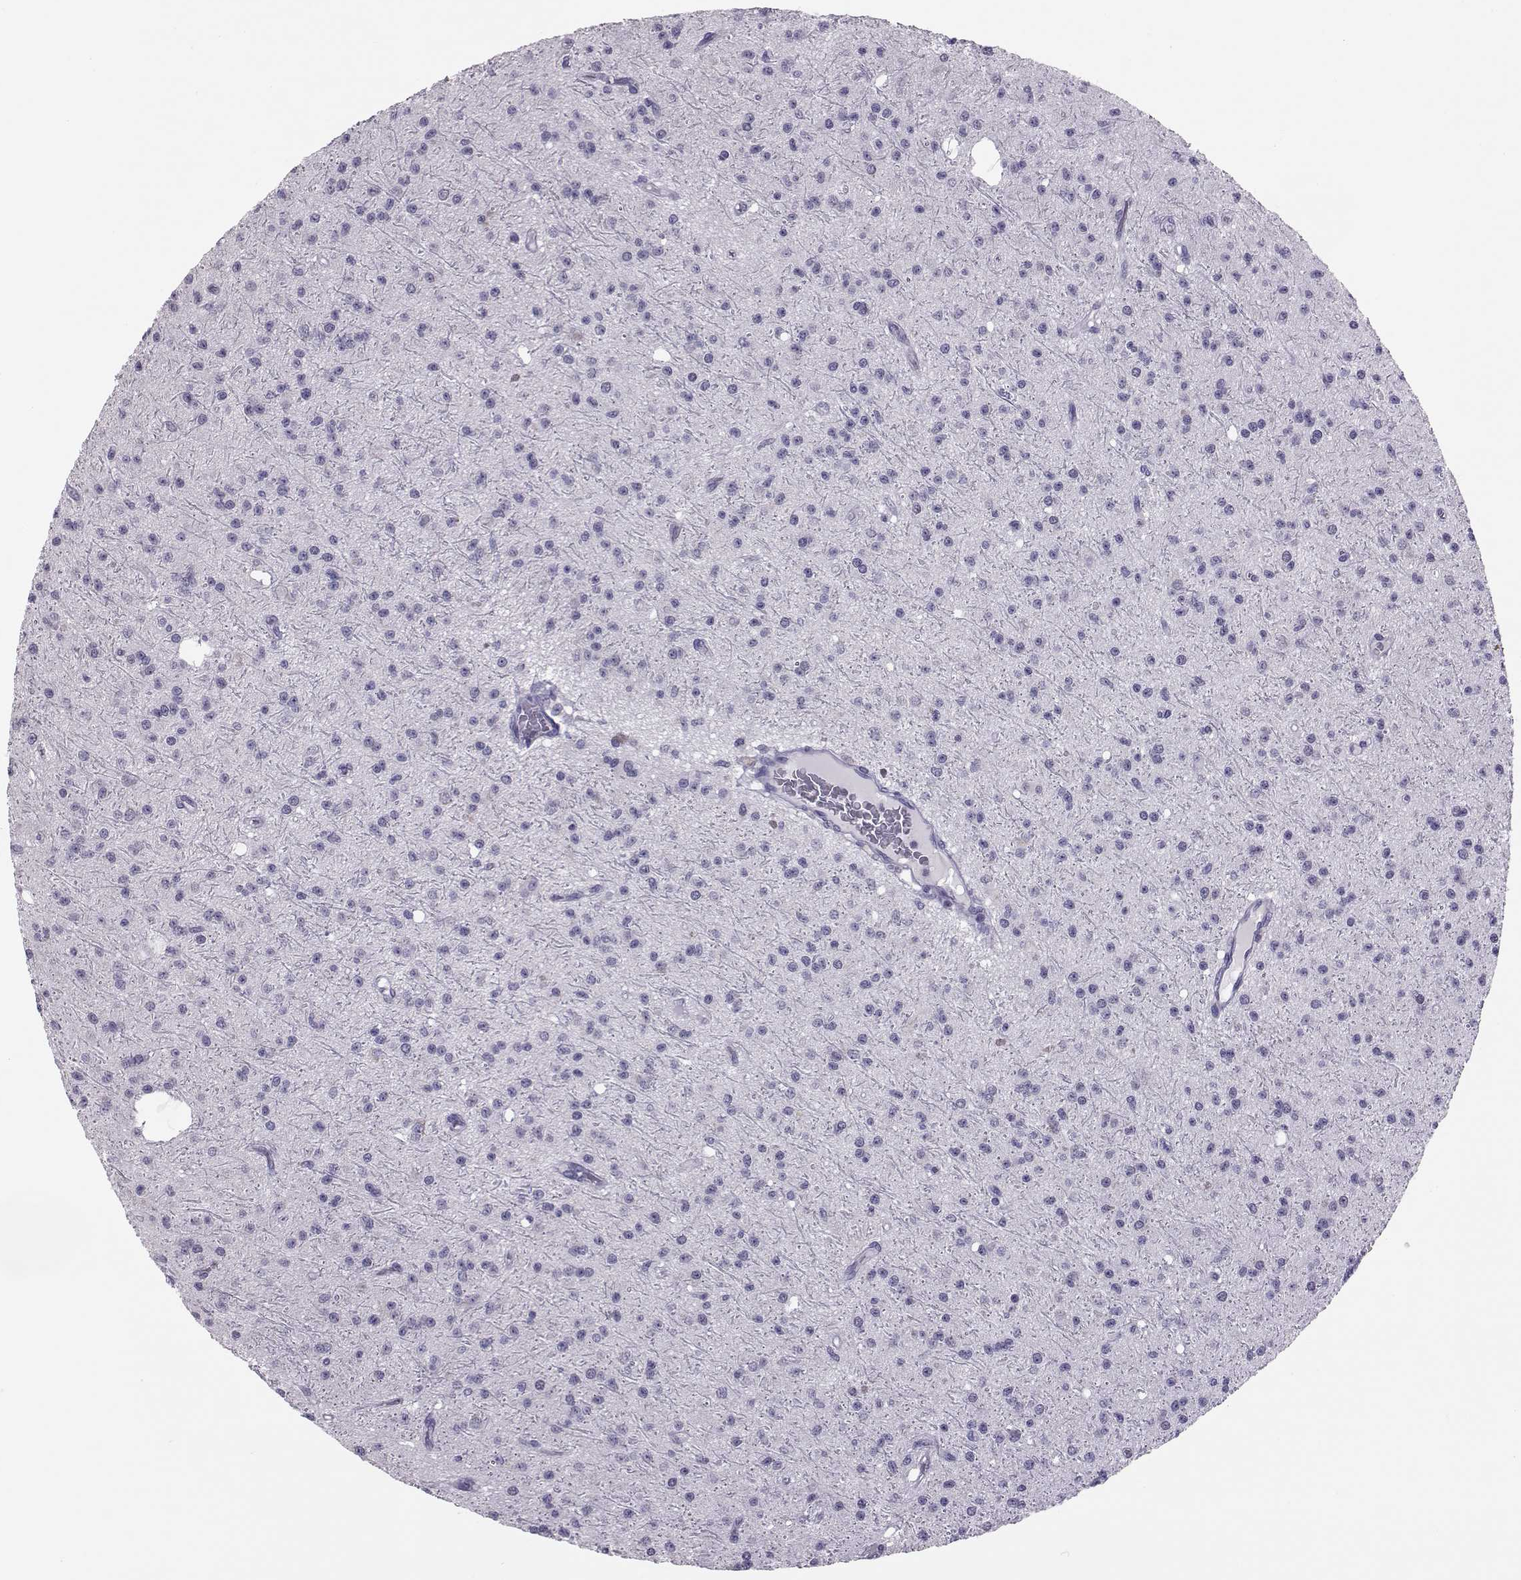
{"staining": {"intensity": "negative", "quantity": "none", "location": "none"}, "tissue": "glioma", "cell_type": "Tumor cells", "image_type": "cancer", "snomed": [{"axis": "morphology", "description": "Glioma, malignant, Low grade"}, {"axis": "topography", "description": "Brain"}], "caption": "The immunohistochemistry histopathology image has no significant positivity in tumor cells of glioma tissue.", "gene": "DNAAF1", "patient": {"sex": "male", "age": 27}}